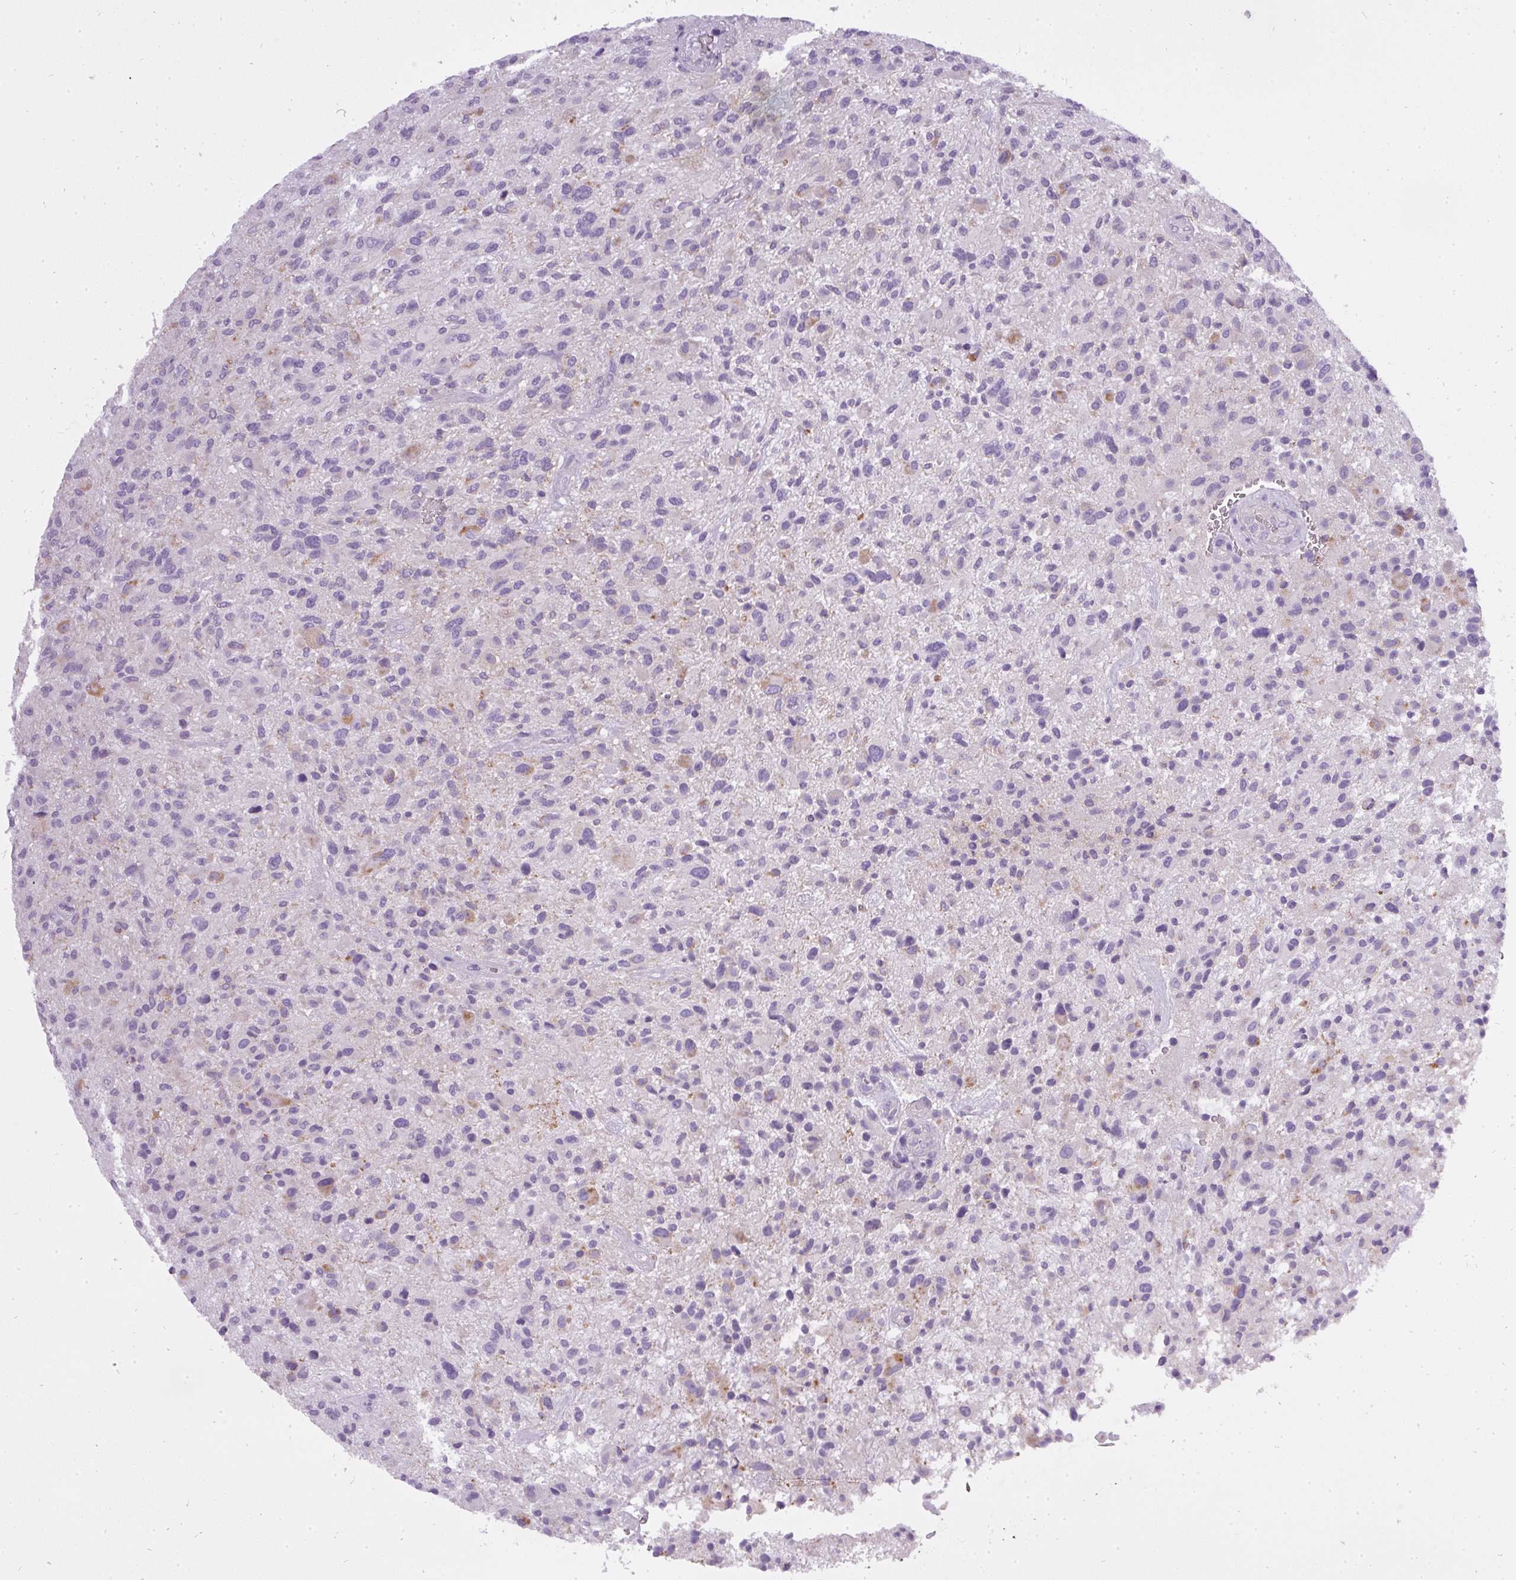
{"staining": {"intensity": "negative", "quantity": "none", "location": "none"}, "tissue": "glioma", "cell_type": "Tumor cells", "image_type": "cancer", "snomed": [{"axis": "morphology", "description": "Glioma, malignant, High grade"}, {"axis": "topography", "description": "Brain"}], "caption": "Immunohistochemistry (IHC) image of human malignant high-grade glioma stained for a protein (brown), which shows no expression in tumor cells. The staining was performed using DAB (3,3'-diaminobenzidine) to visualize the protein expression in brown, while the nuclei were stained in blue with hematoxylin (Magnification: 20x).", "gene": "ATP6V1D", "patient": {"sex": "male", "age": 47}}